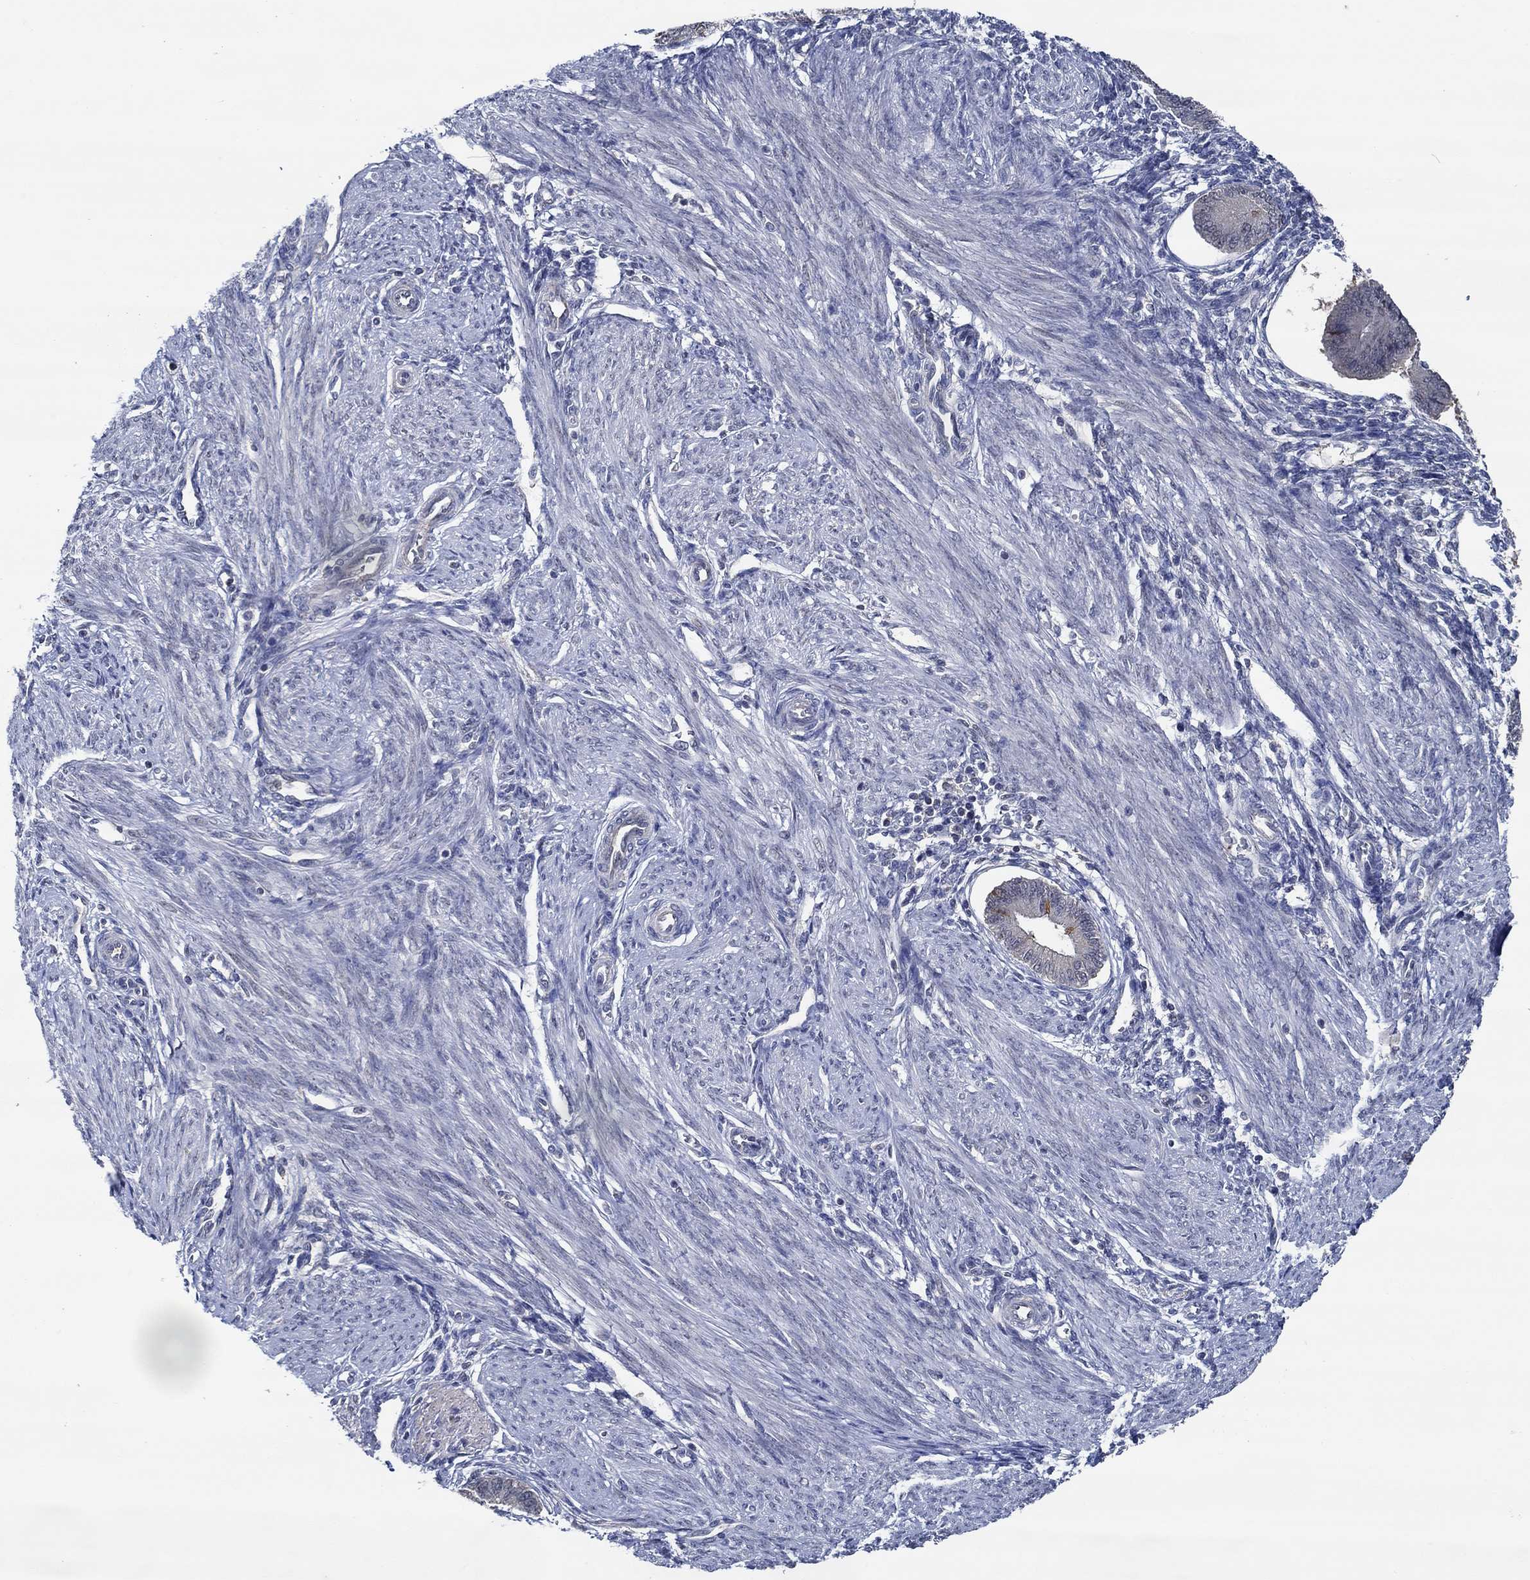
{"staining": {"intensity": "negative", "quantity": "none", "location": "none"}, "tissue": "endometrium", "cell_type": "Cells in endometrial stroma", "image_type": "normal", "snomed": [{"axis": "morphology", "description": "Normal tissue, NOS"}, {"axis": "topography", "description": "Endometrium"}], "caption": "Protein analysis of unremarkable endometrium demonstrates no significant positivity in cells in endometrial stroma. Nuclei are stained in blue.", "gene": "DACT1", "patient": {"sex": "female", "age": 39}}